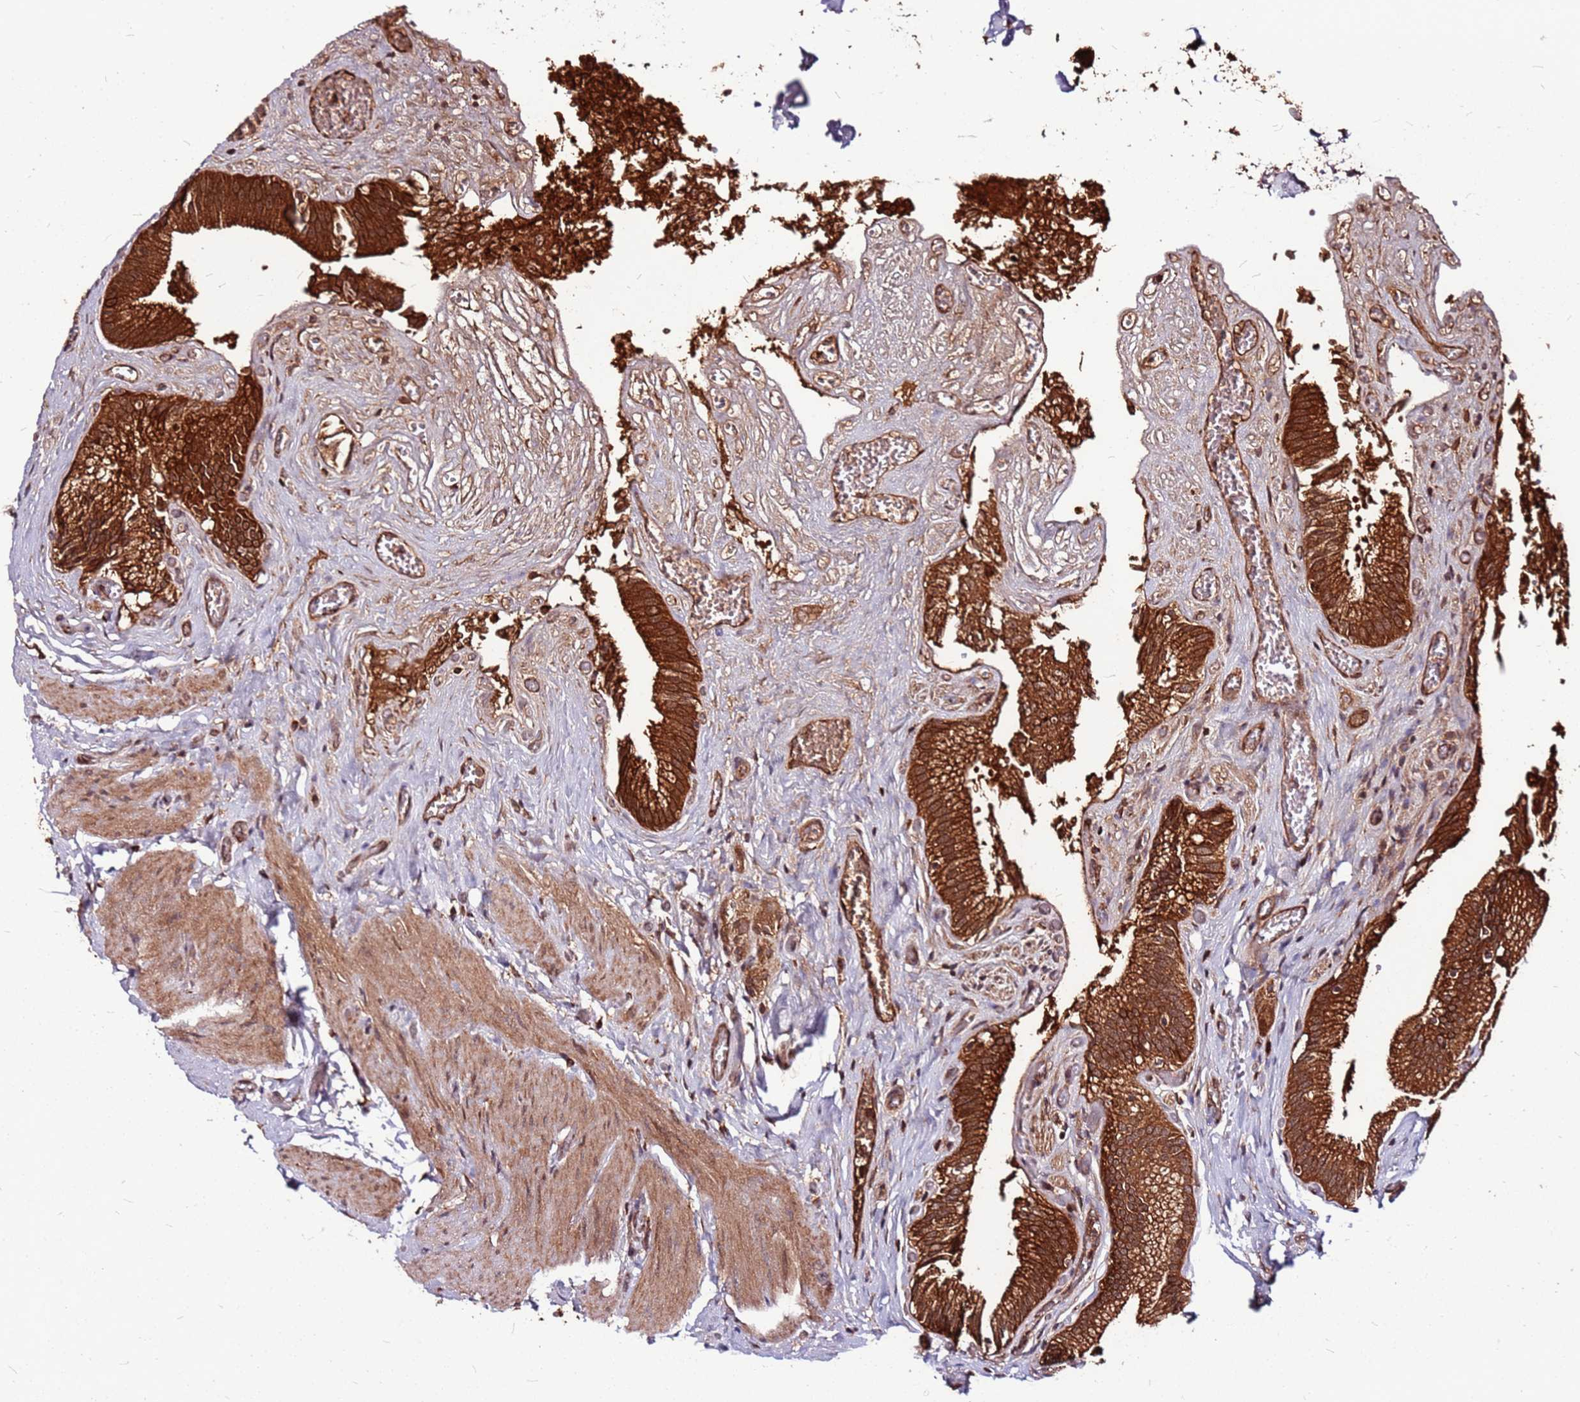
{"staining": {"intensity": "strong", "quantity": ">75%", "location": "cytoplasmic/membranous"}, "tissue": "gallbladder", "cell_type": "Glandular cells", "image_type": "normal", "snomed": [{"axis": "morphology", "description": "Normal tissue, NOS"}, {"axis": "topography", "description": "Gallbladder"}, {"axis": "topography", "description": "Peripheral nerve tissue"}], "caption": "Immunohistochemical staining of benign human gallbladder shows >75% levels of strong cytoplasmic/membranous protein staining in about >75% of glandular cells.", "gene": "LYPLAL1", "patient": {"sex": "male", "age": 17}}